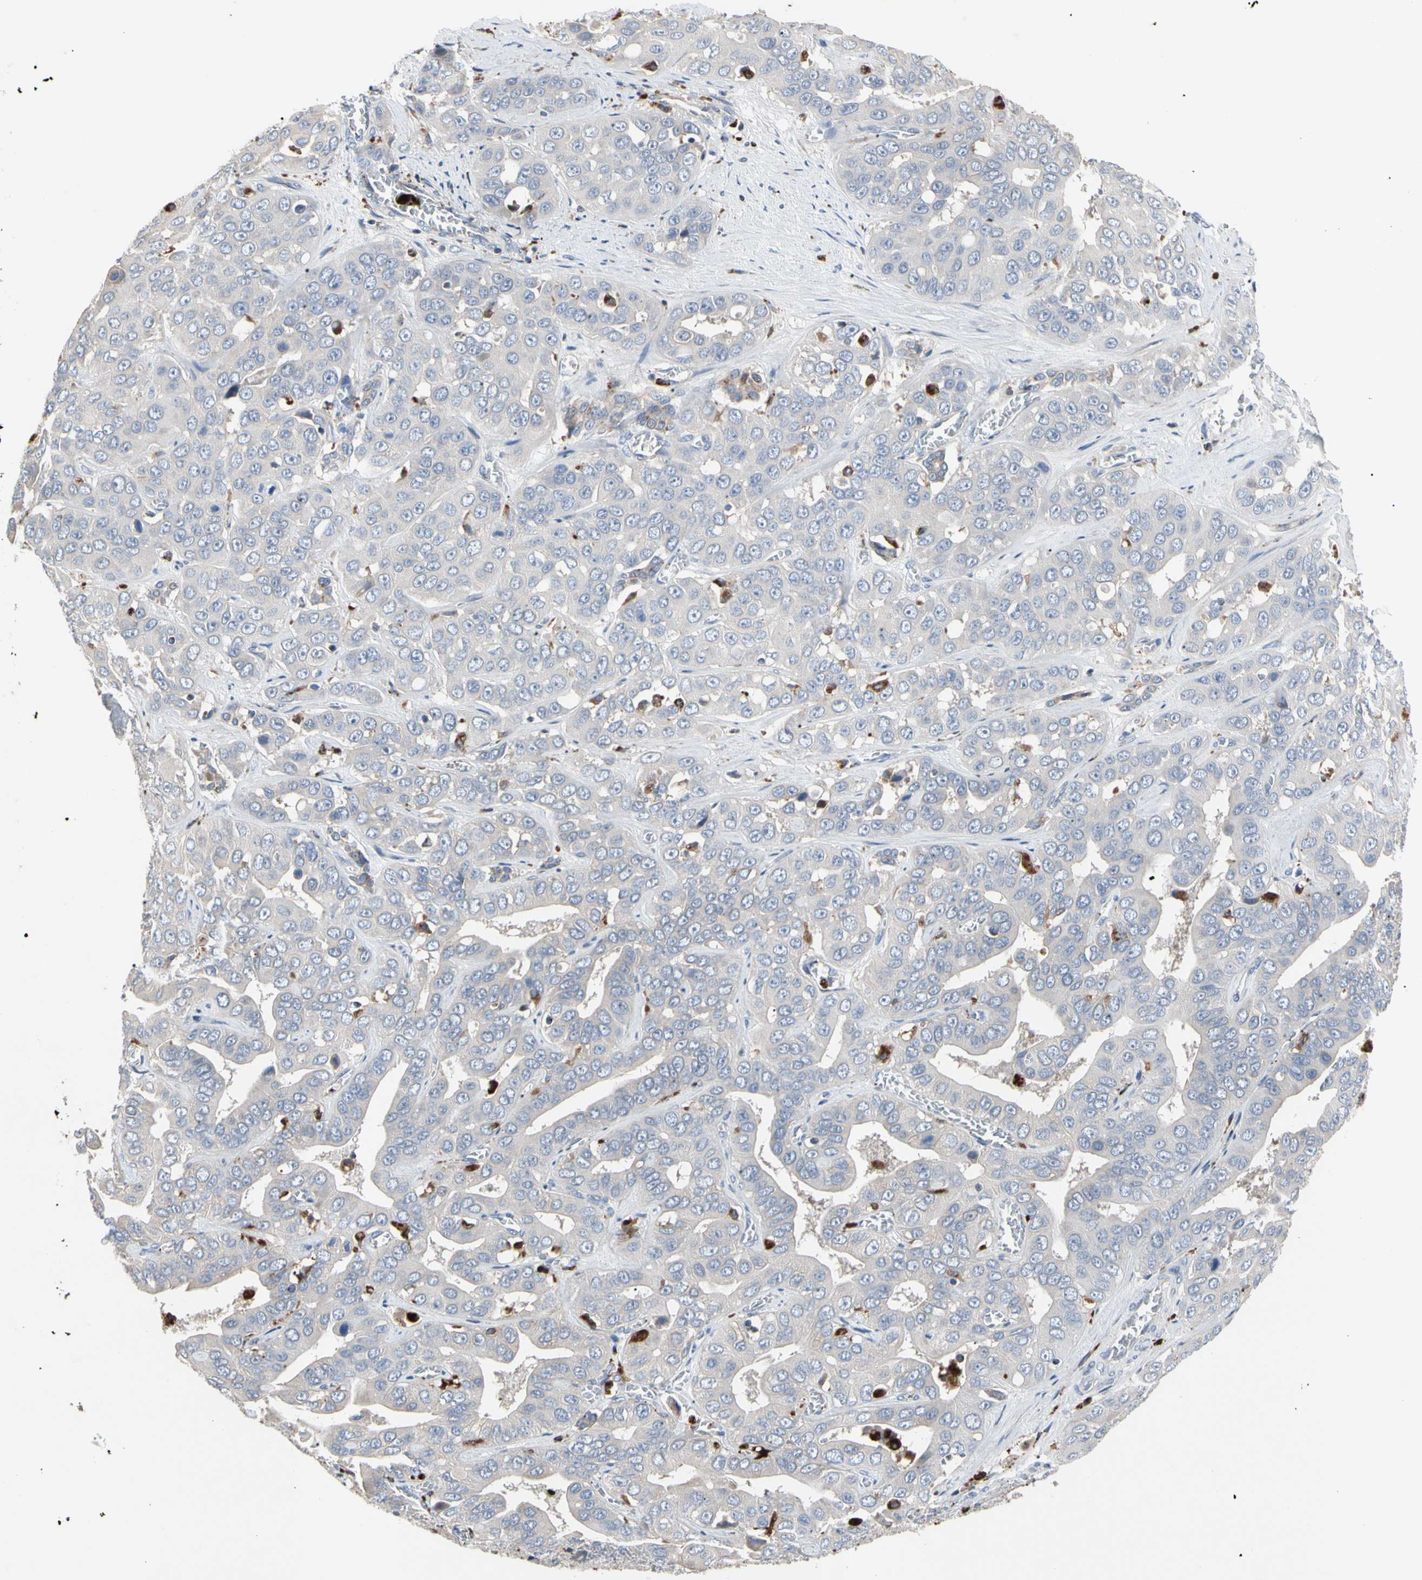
{"staining": {"intensity": "negative", "quantity": "none", "location": "none"}, "tissue": "liver cancer", "cell_type": "Tumor cells", "image_type": "cancer", "snomed": [{"axis": "morphology", "description": "Cholangiocarcinoma"}, {"axis": "topography", "description": "Liver"}], "caption": "Immunohistochemistry histopathology image of human liver cancer stained for a protein (brown), which exhibits no positivity in tumor cells.", "gene": "ADA2", "patient": {"sex": "female", "age": 52}}